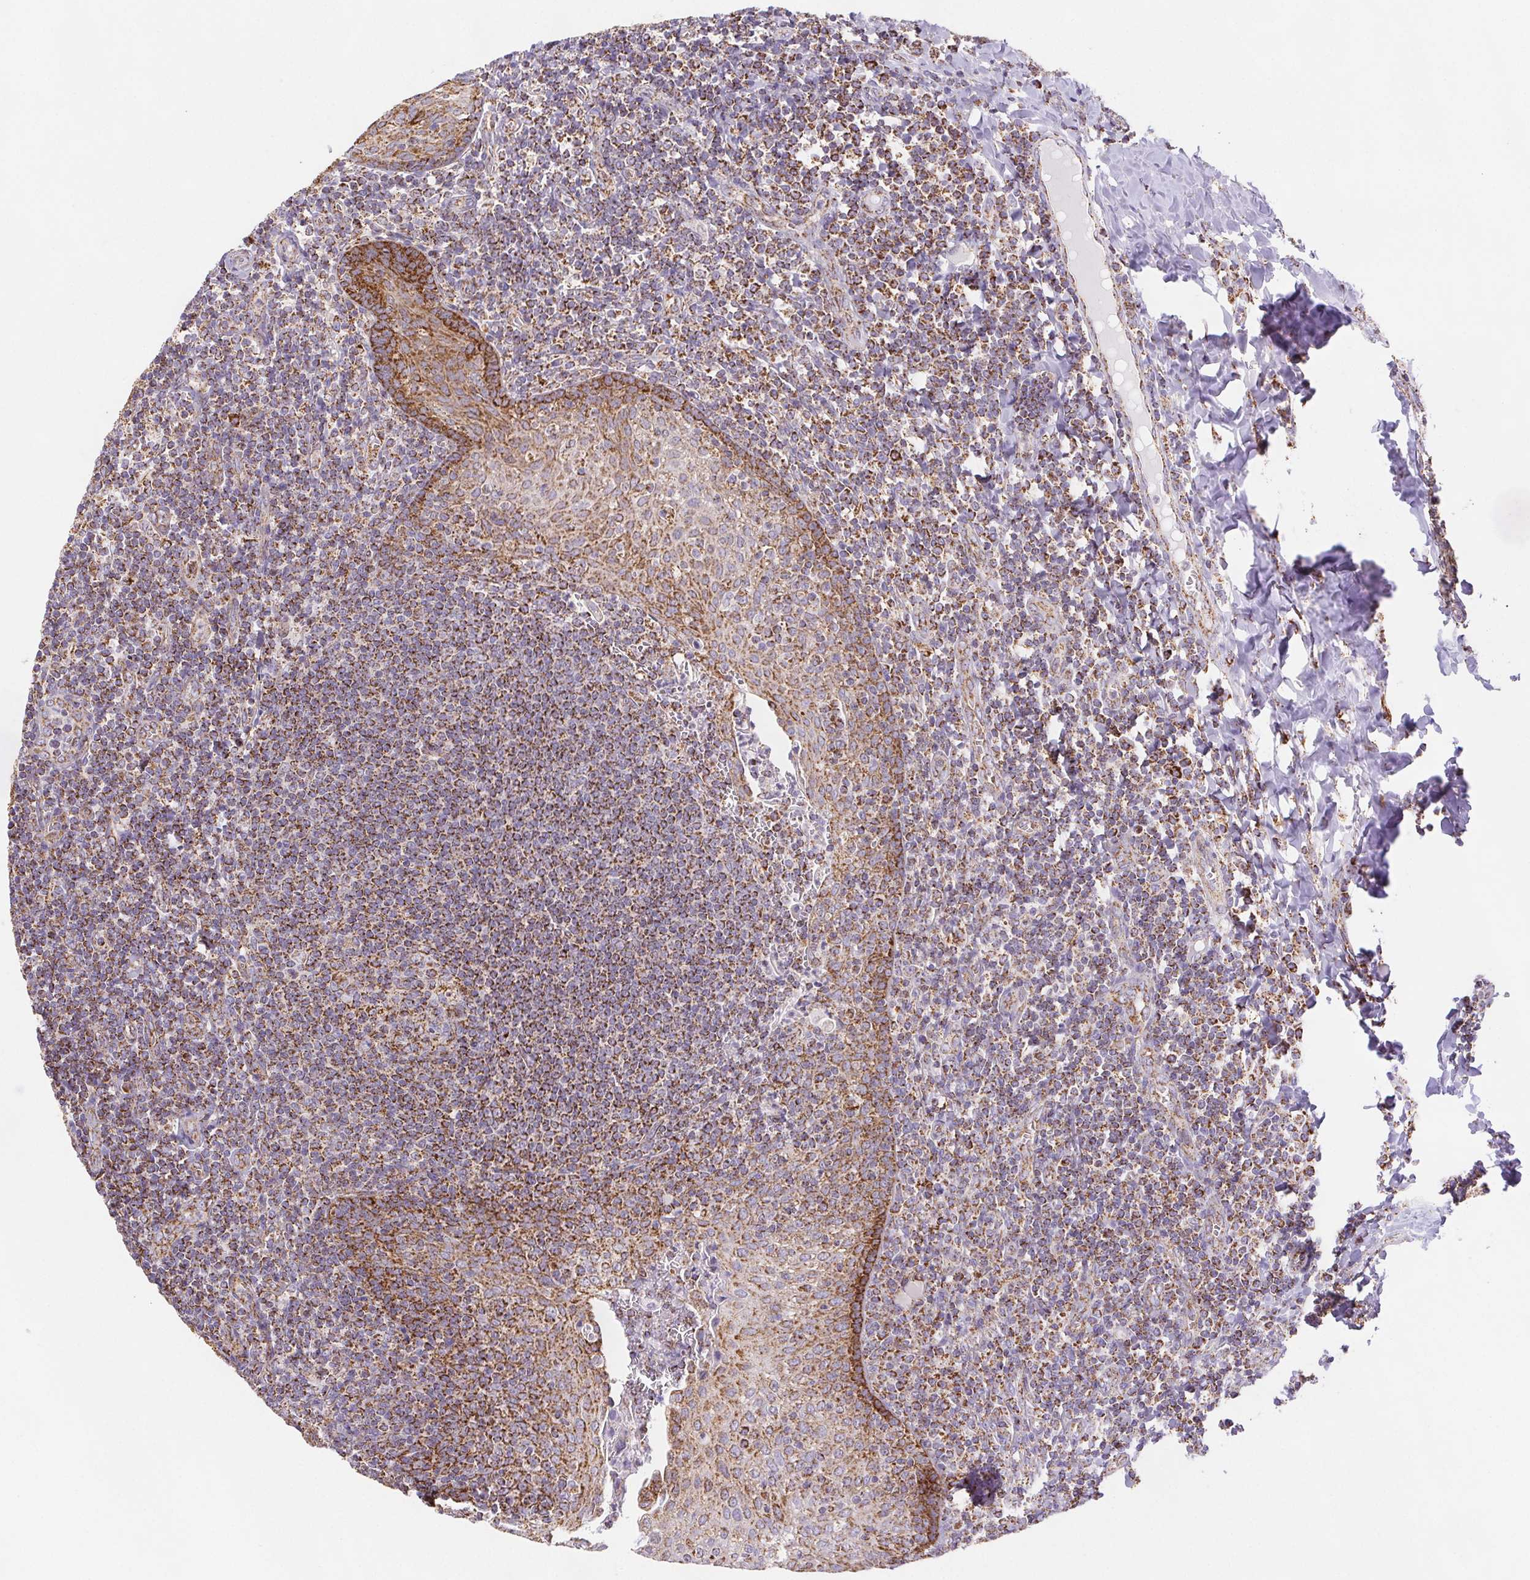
{"staining": {"intensity": "strong", "quantity": ">75%", "location": "cytoplasmic/membranous"}, "tissue": "tonsil", "cell_type": "Germinal center cells", "image_type": "normal", "snomed": [{"axis": "morphology", "description": "Normal tissue, NOS"}, {"axis": "morphology", "description": "Inflammation, NOS"}, {"axis": "topography", "description": "Tonsil"}], "caption": "Brown immunohistochemical staining in normal tonsil shows strong cytoplasmic/membranous positivity in approximately >75% of germinal center cells.", "gene": "NIPSNAP2", "patient": {"sex": "female", "age": 31}}